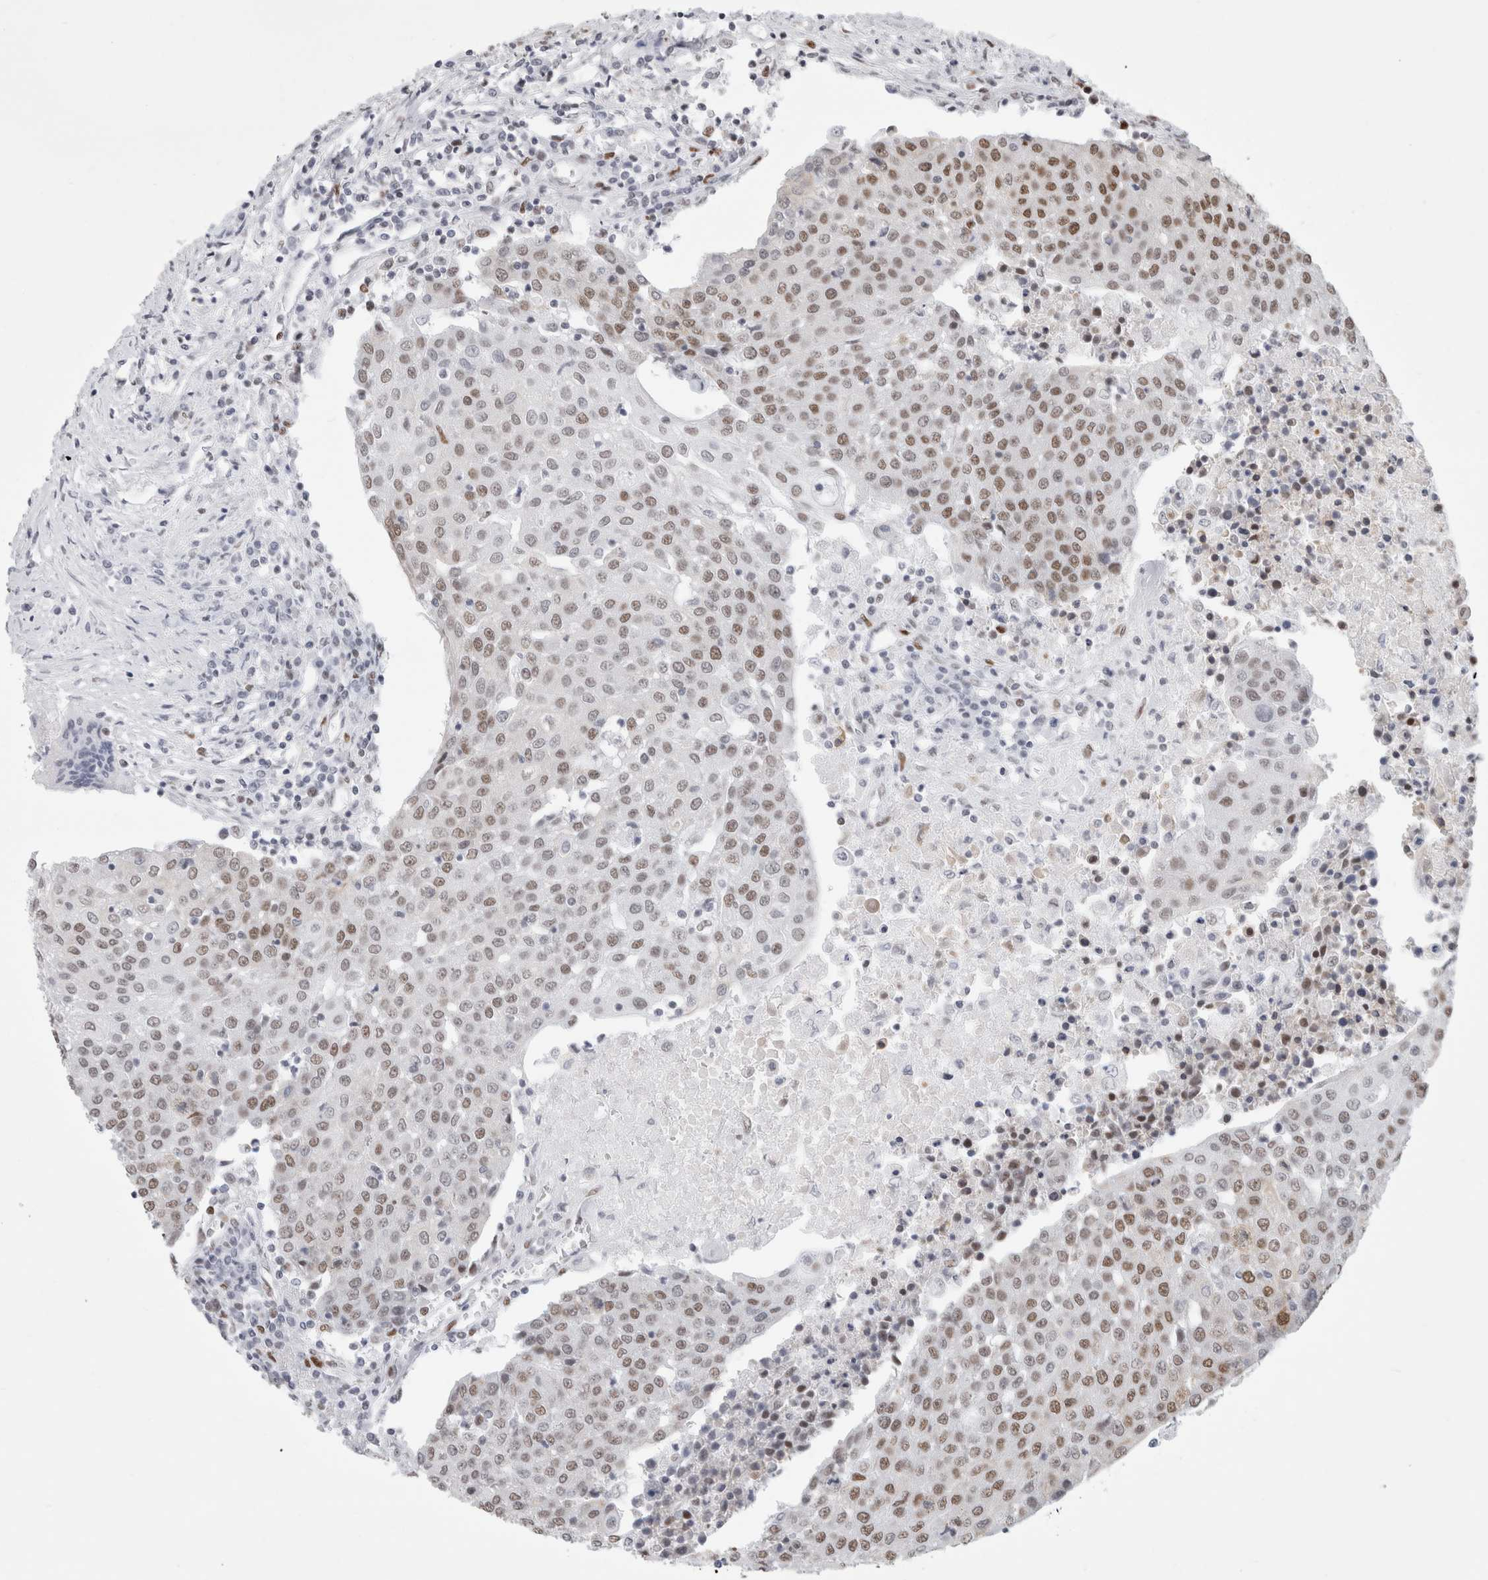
{"staining": {"intensity": "moderate", "quantity": ">75%", "location": "nuclear"}, "tissue": "urothelial cancer", "cell_type": "Tumor cells", "image_type": "cancer", "snomed": [{"axis": "morphology", "description": "Urothelial carcinoma, High grade"}, {"axis": "topography", "description": "Urinary bladder"}], "caption": "Immunohistochemistry (DAB (3,3'-diaminobenzidine)) staining of human urothelial cancer shows moderate nuclear protein expression in approximately >75% of tumor cells.", "gene": "SMARCC1", "patient": {"sex": "female", "age": 85}}